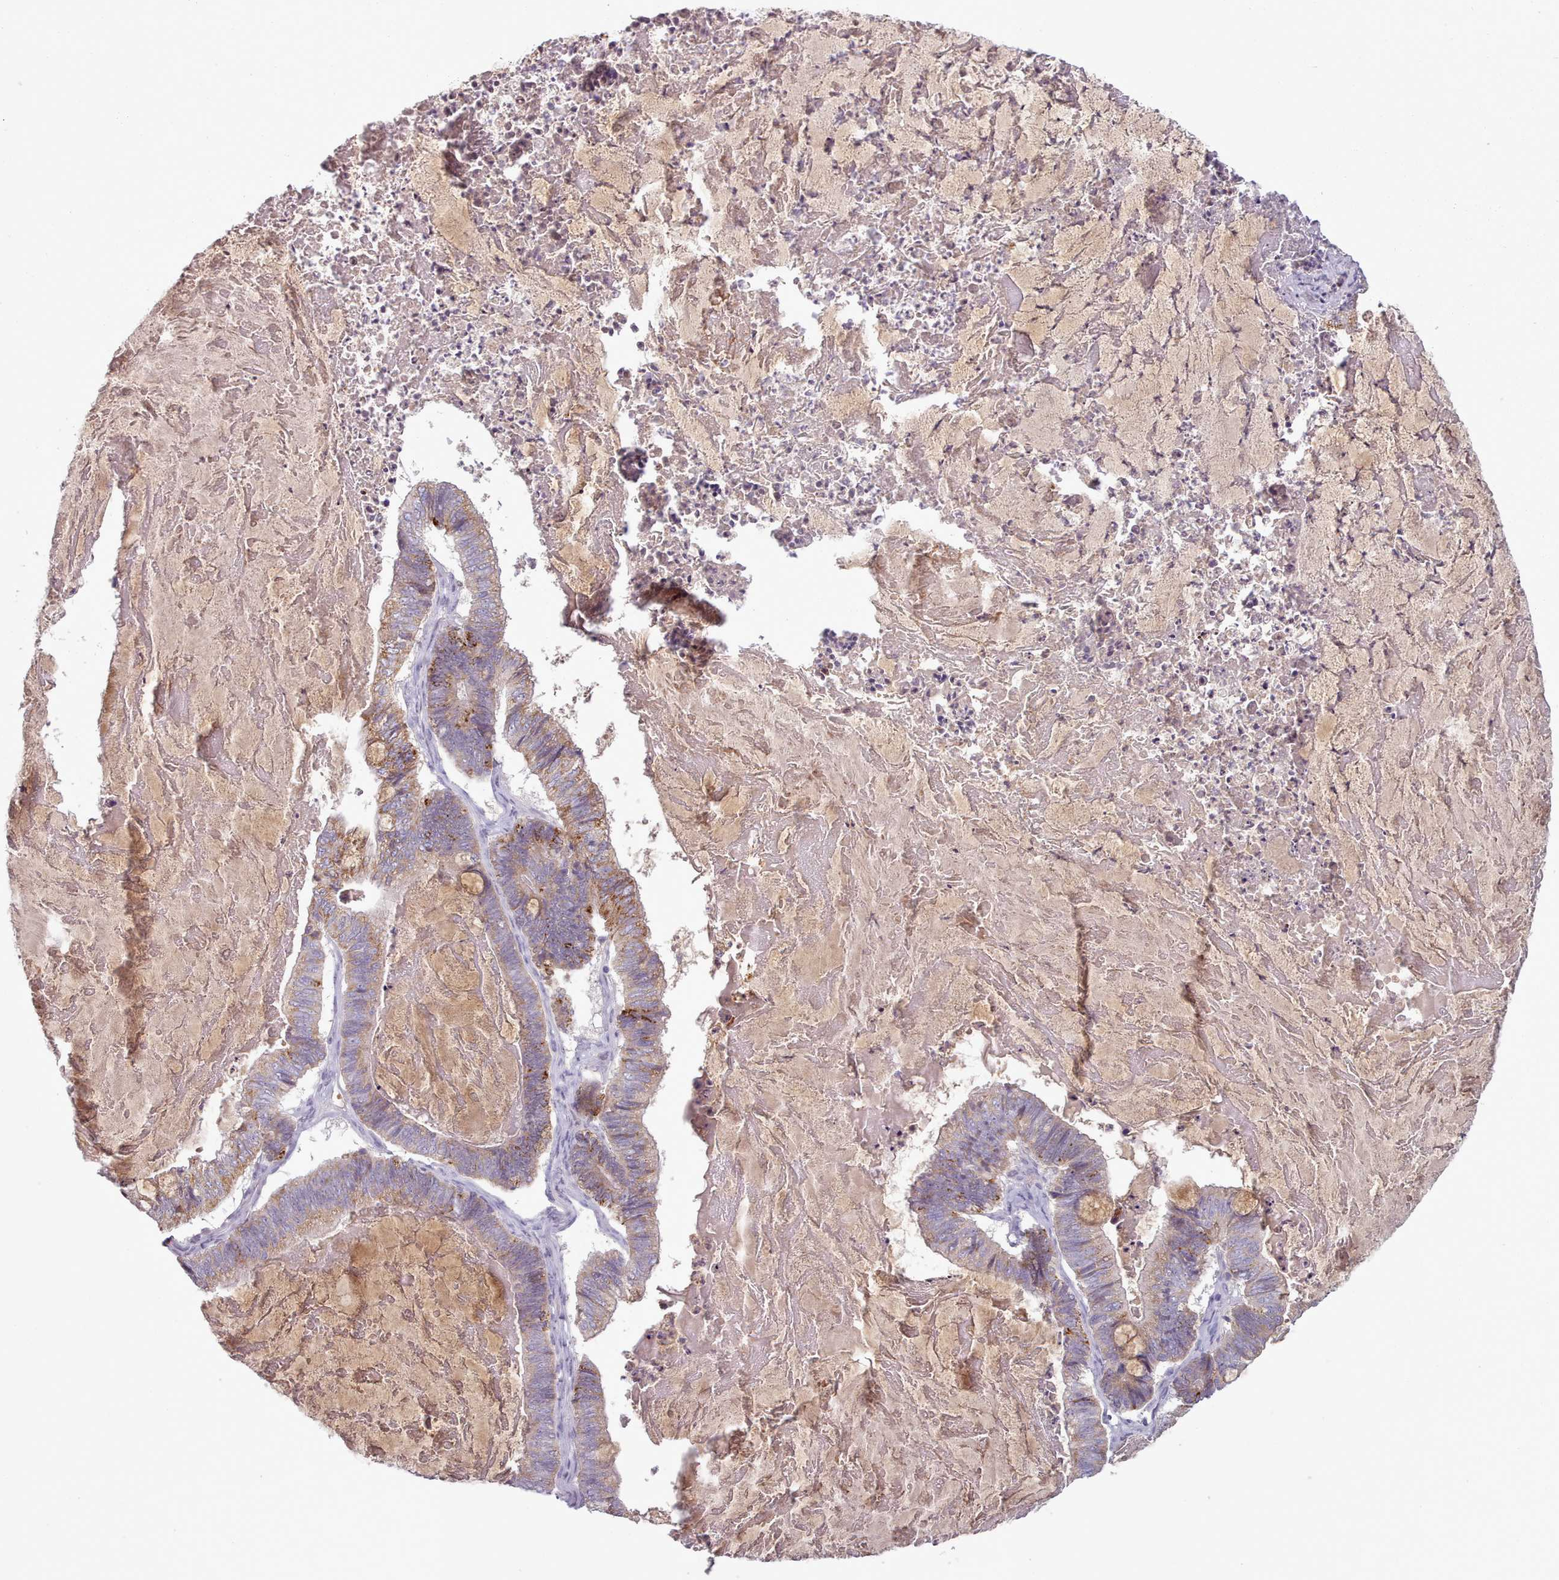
{"staining": {"intensity": "moderate", "quantity": "<25%", "location": "cytoplasmic/membranous"}, "tissue": "ovarian cancer", "cell_type": "Tumor cells", "image_type": "cancer", "snomed": [{"axis": "morphology", "description": "Cystadenocarcinoma, mucinous, NOS"}, {"axis": "topography", "description": "Ovary"}], "caption": "Protein expression by immunohistochemistry (IHC) shows moderate cytoplasmic/membranous positivity in about <25% of tumor cells in ovarian cancer.", "gene": "LAPTM5", "patient": {"sex": "female", "age": 61}}